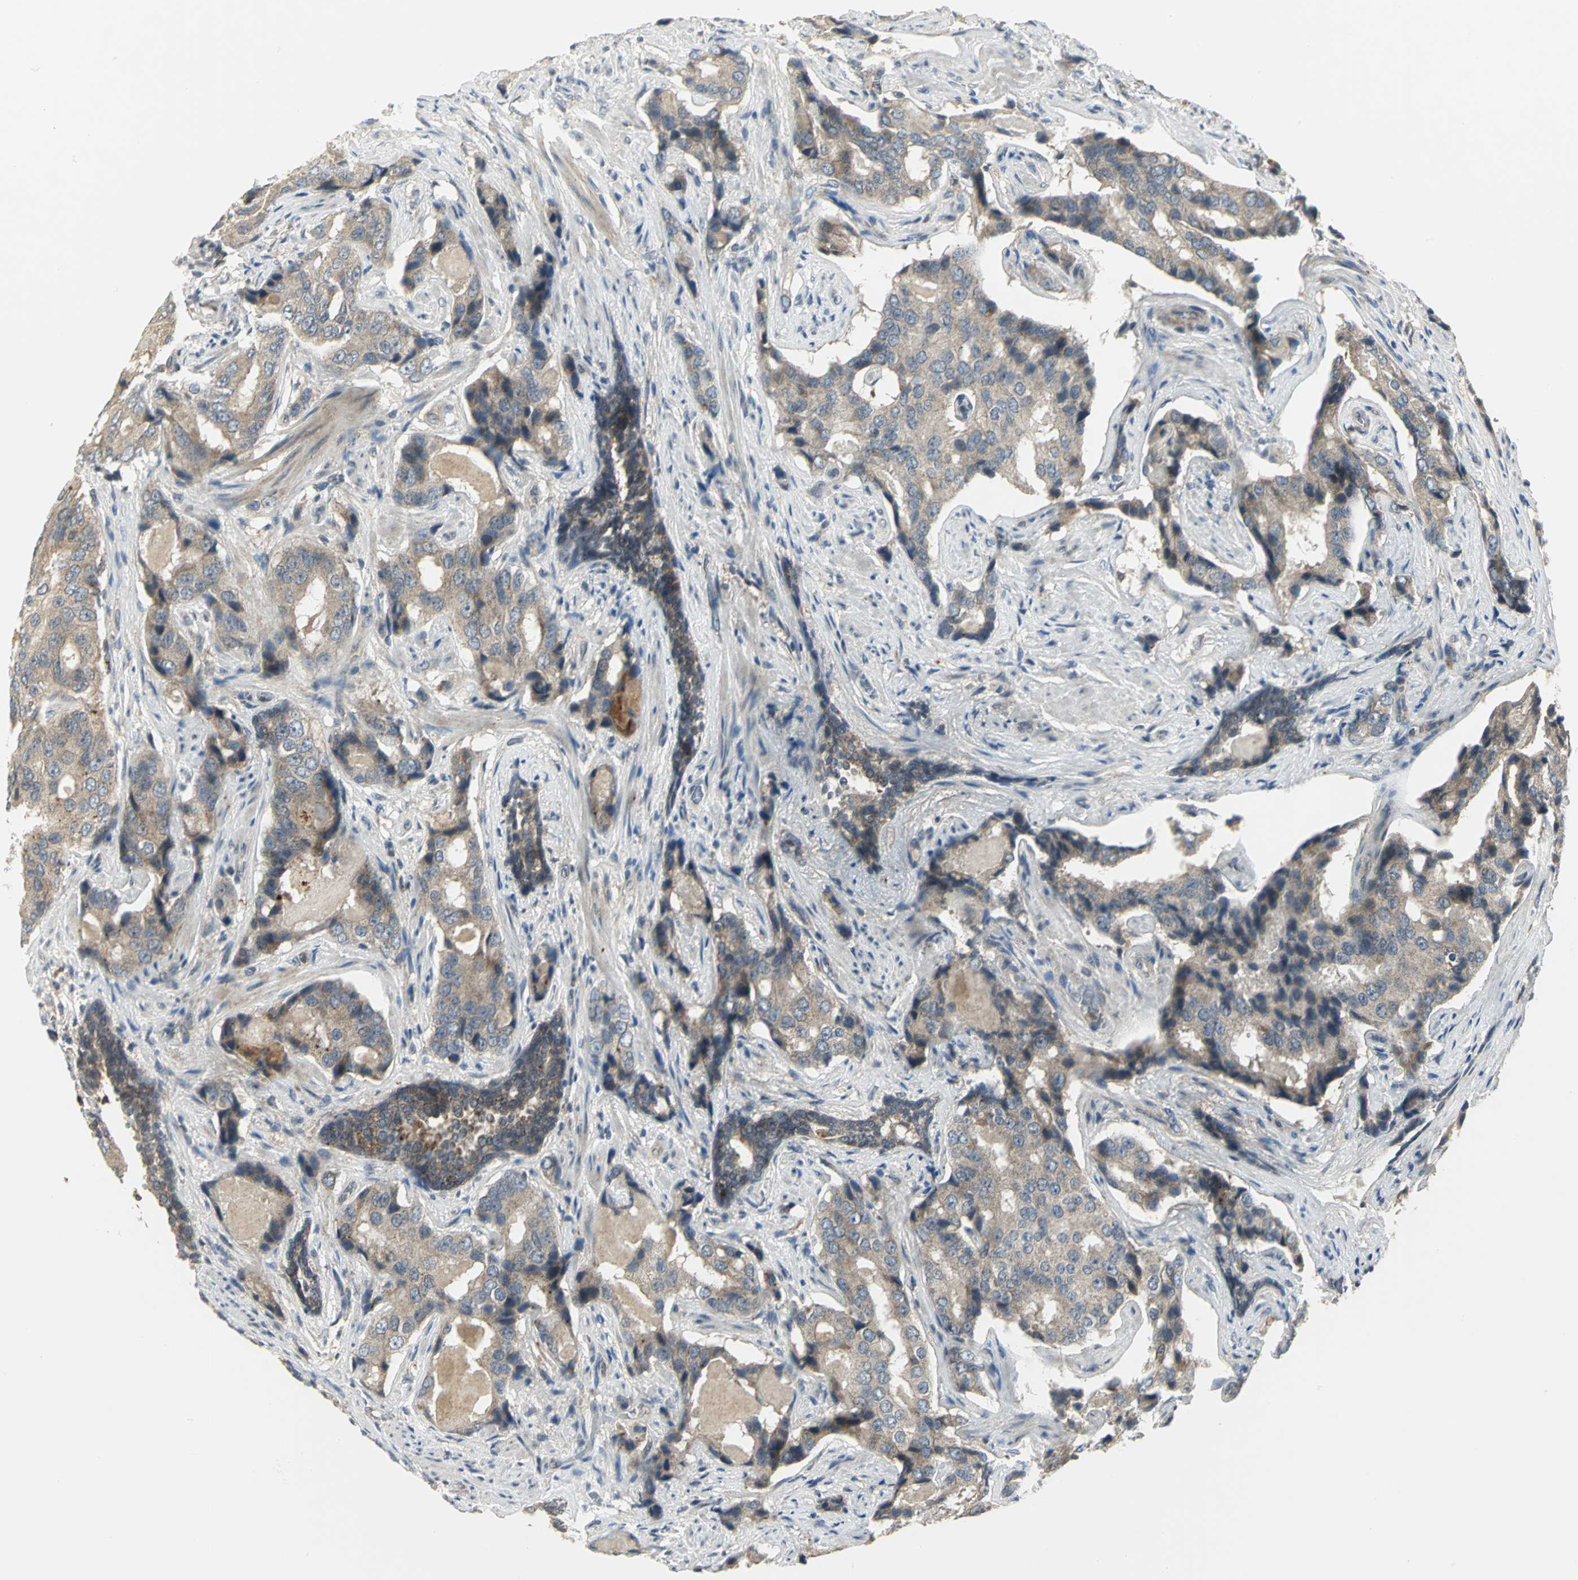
{"staining": {"intensity": "weak", "quantity": ">75%", "location": "cytoplasmic/membranous"}, "tissue": "prostate cancer", "cell_type": "Tumor cells", "image_type": "cancer", "snomed": [{"axis": "morphology", "description": "Adenocarcinoma, High grade"}, {"axis": "topography", "description": "Prostate"}], "caption": "Brown immunohistochemical staining in prostate cancer (high-grade adenocarcinoma) exhibits weak cytoplasmic/membranous staining in about >75% of tumor cells.", "gene": "MAPK8IP3", "patient": {"sex": "male", "age": 58}}